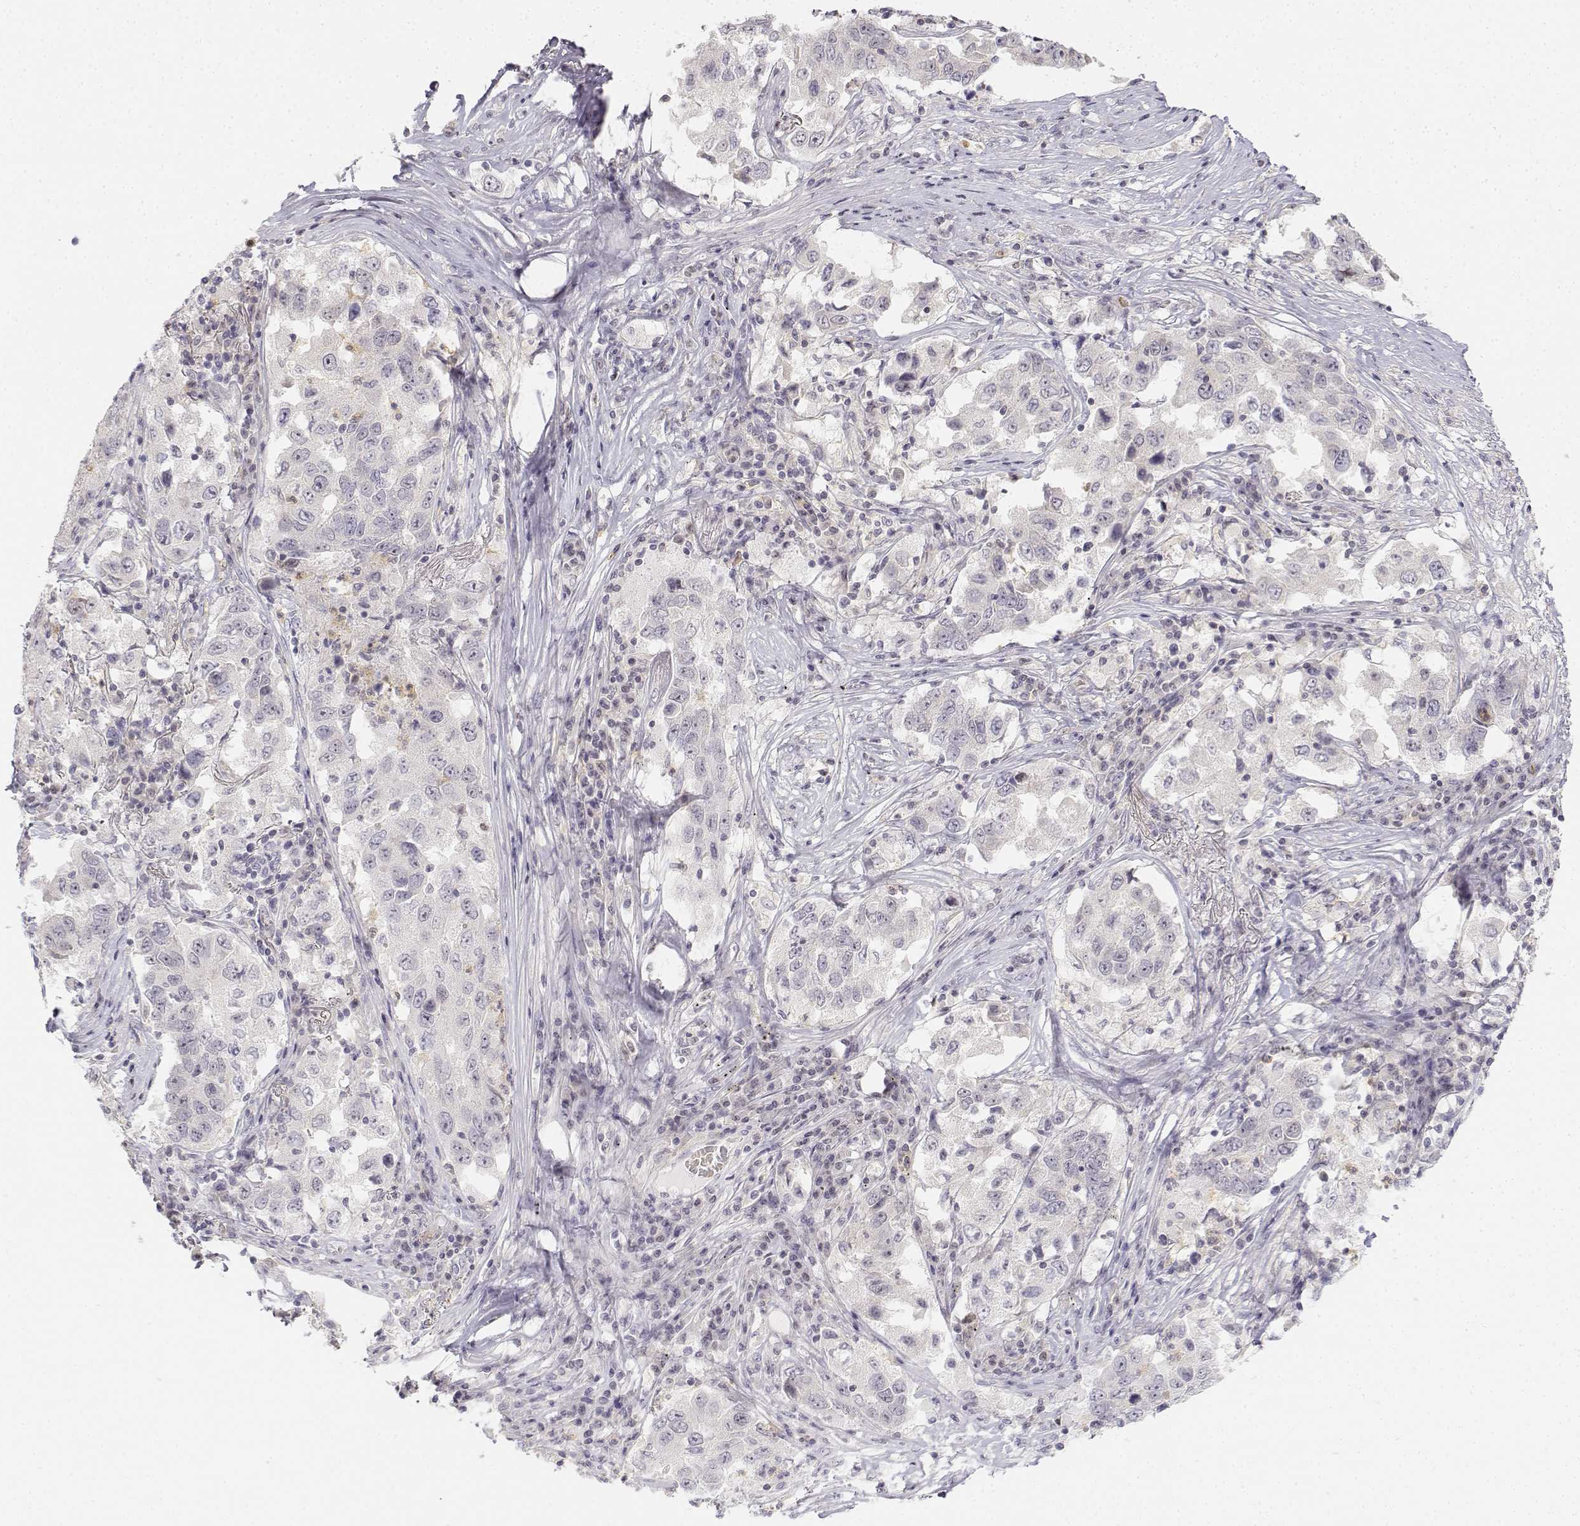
{"staining": {"intensity": "negative", "quantity": "none", "location": "none"}, "tissue": "lung cancer", "cell_type": "Tumor cells", "image_type": "cancer", "snomed": [{"axis": "morphology", "description": "Adenocarcinoma, NOS"}, {"axis": "topography", "description": "Lung"}], "caption": "Immunohistochemistry image of lung cancer (adenocarcinoma) stained for a protein (brown), which displays no expression in tumor cells. (Stains: DAB (3,3'-diaminobenzidine) immunohistochemistry (IHC) with hematoxylin counter stain, Microscopy: brightfield microscopy at high magnification).", "gene": "GLIPR1L2", "patient": {"sex": "male", "age": 73}}